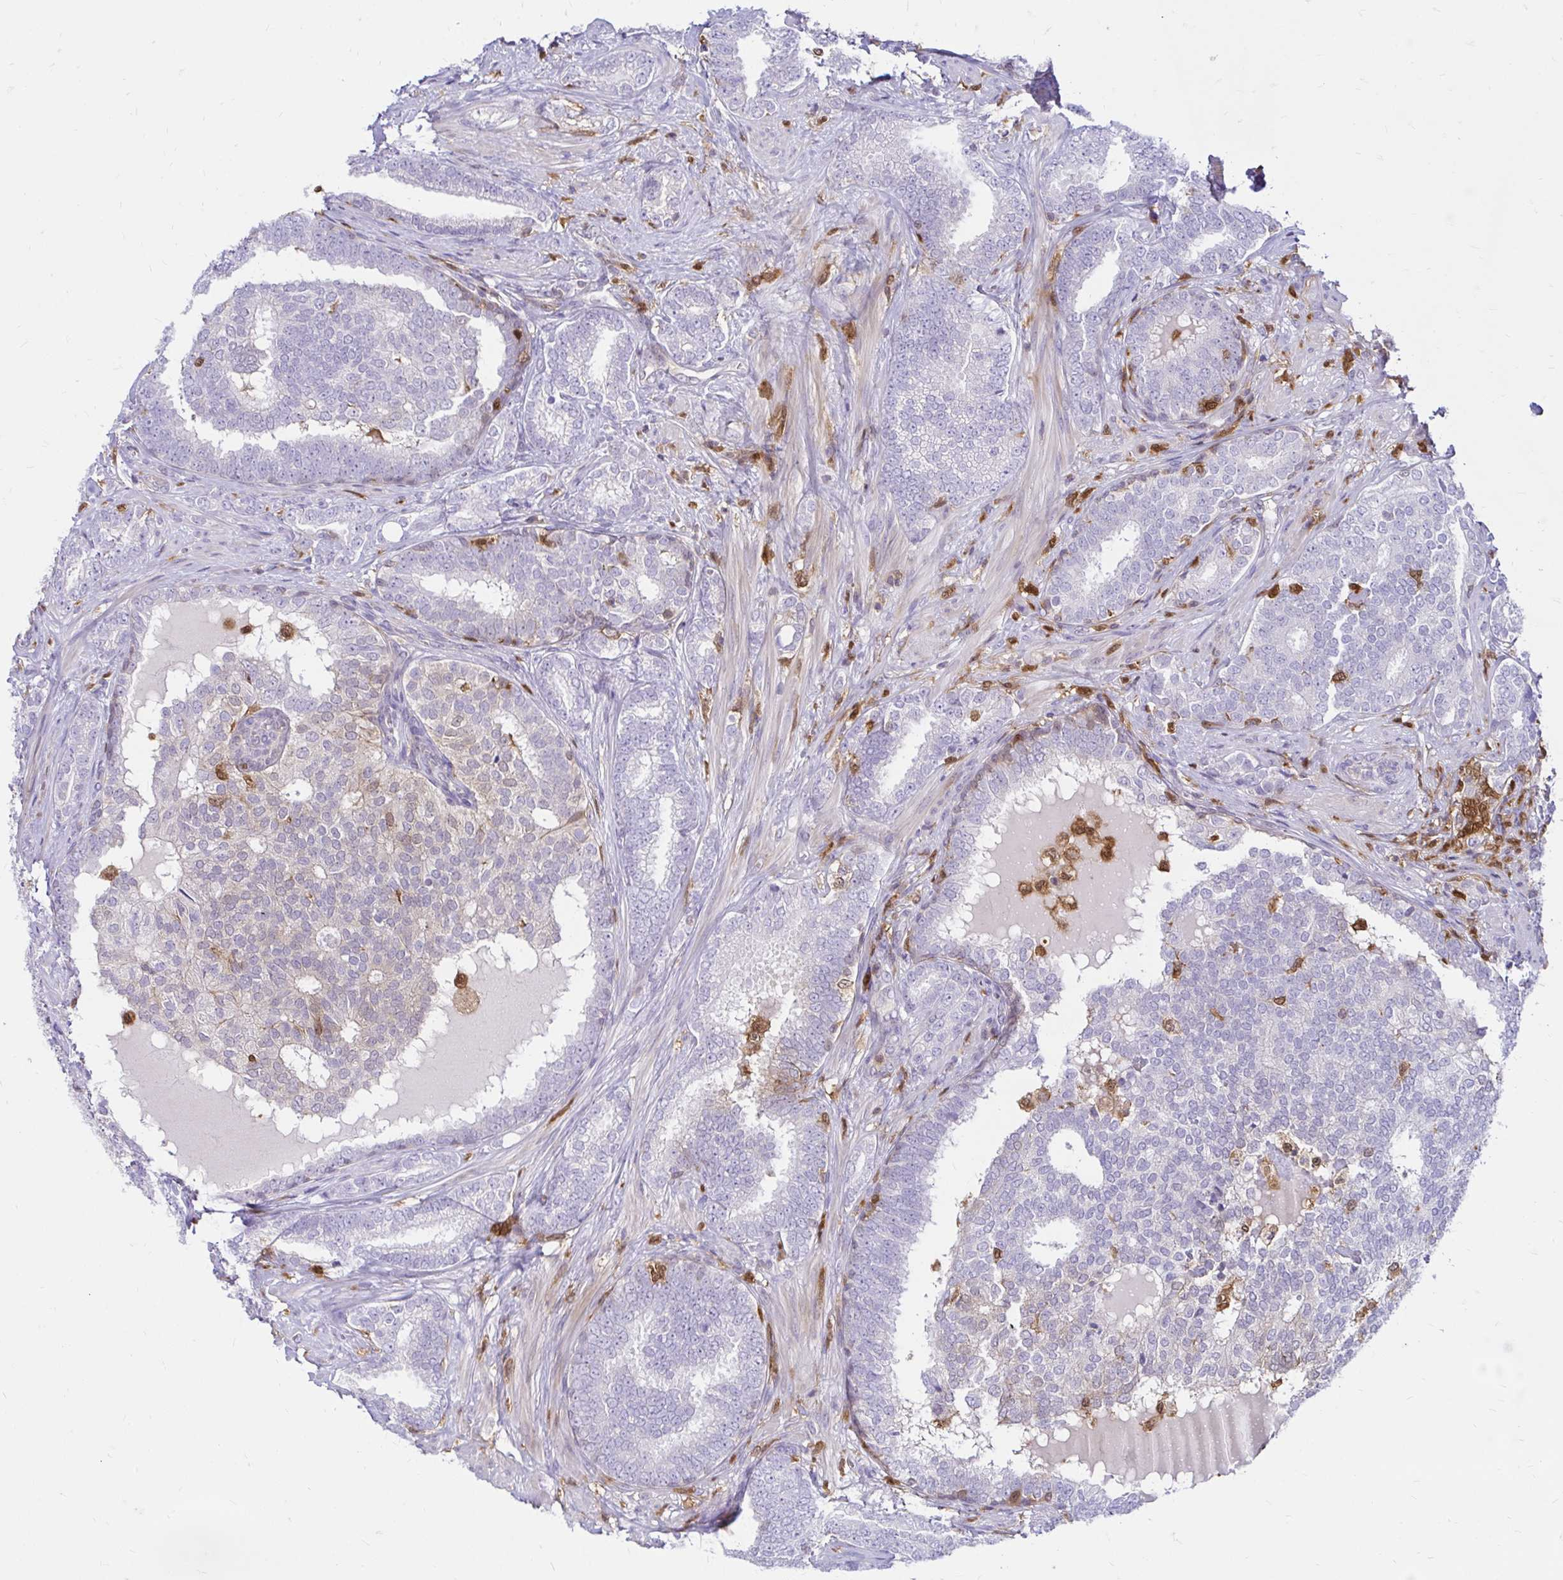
{"staining": {"intensity": "negative", "quantity": "none", "location": "none"}, "tissue": "prostate cancer", "cell_type": "Tumor cells", "image_type": "cancer", "snomed": [{"axis": "morphology", "description": "Adenocarcinoma, High grade"}, {"axis": "topography", "description": "Prostate"}], "caption": "A photomicrograph of prostate cancer stained for a protein exhibits no brown staining in tumor cells. (Brightfield microscopy of DAB immunohistochemistry (IHC) at high magnification).", "gene": "PYCARD", "patient": {"sex": "male", "age": 72}}